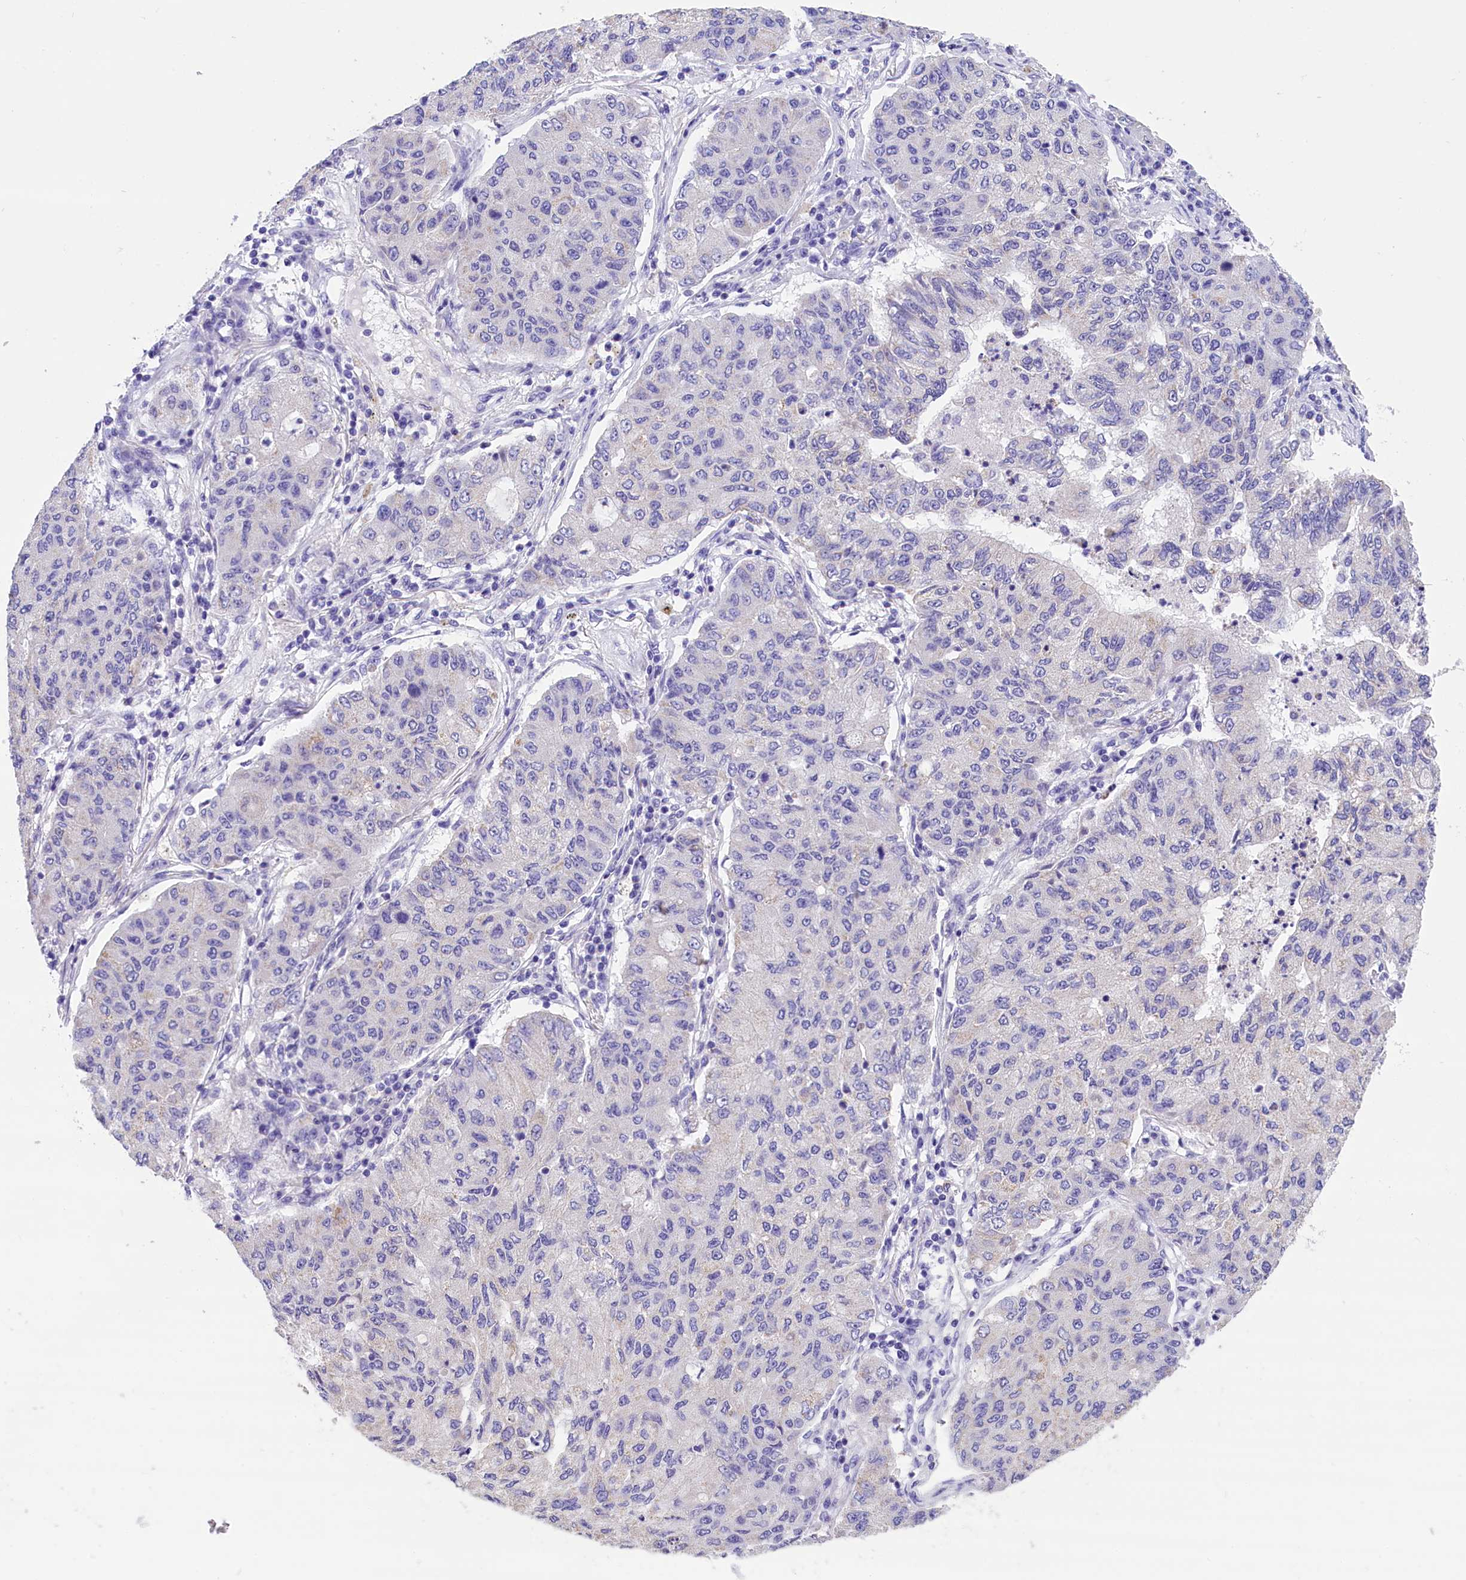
{"staining": {"intensity": "negative", "quantity": "none", "location": "none"}, "tissue": "lung cancer", "cell_type": "Tumor cells", "image_type": "cancer", "snomed": [{"axis": "morphology", "description": "Squamous cell carcinoma, NOS"}, {"axis": "topography", "description": "Lung"}], "caption": "Immunohistochemical staining of human lung cancer reveals no significant staining in tumor cells.", "gene": "ABAT", "patient": {"sex": "male", "age": 74}}